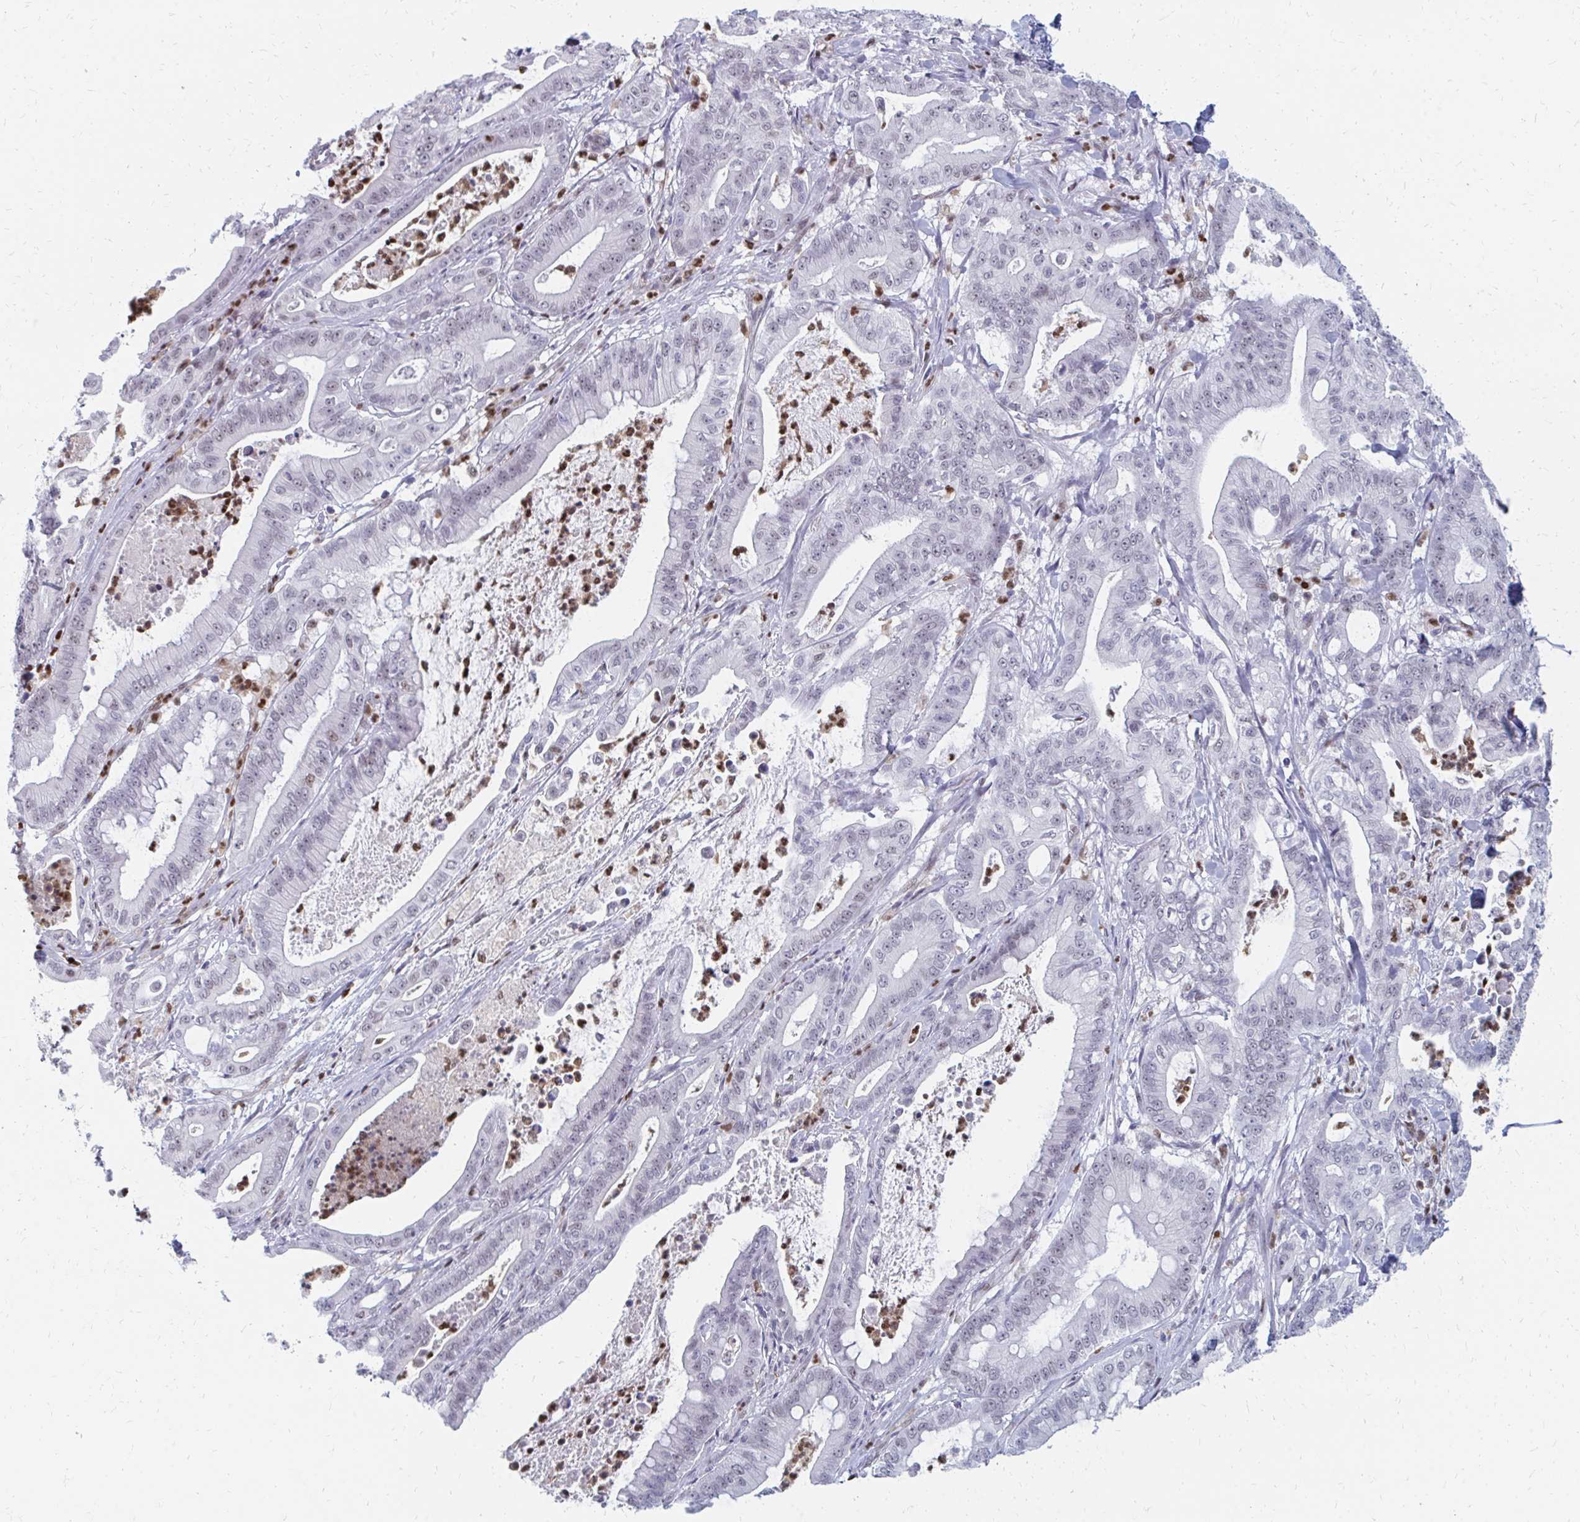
{"staining": {"intensity": "weak", "quantity": "25%-75%", "location": "nuclear"}, "tissue": "pancreatic cancer", "cell_type": "Tumor cells", "image_type": "cancer", "snomed": [{"axis": "morphology", "description": "Adenocarcinoma, NOS"}, {"axis": "topography", "description": "Pancreas"}], "caption": "Tumor cells exhibit low levels of weak nuclear expression in about 25%-75% of cells in human pancreatic adenocarcinoma.", "gene": "PLK3", "patient": {"sex": "male", "age": 71}}